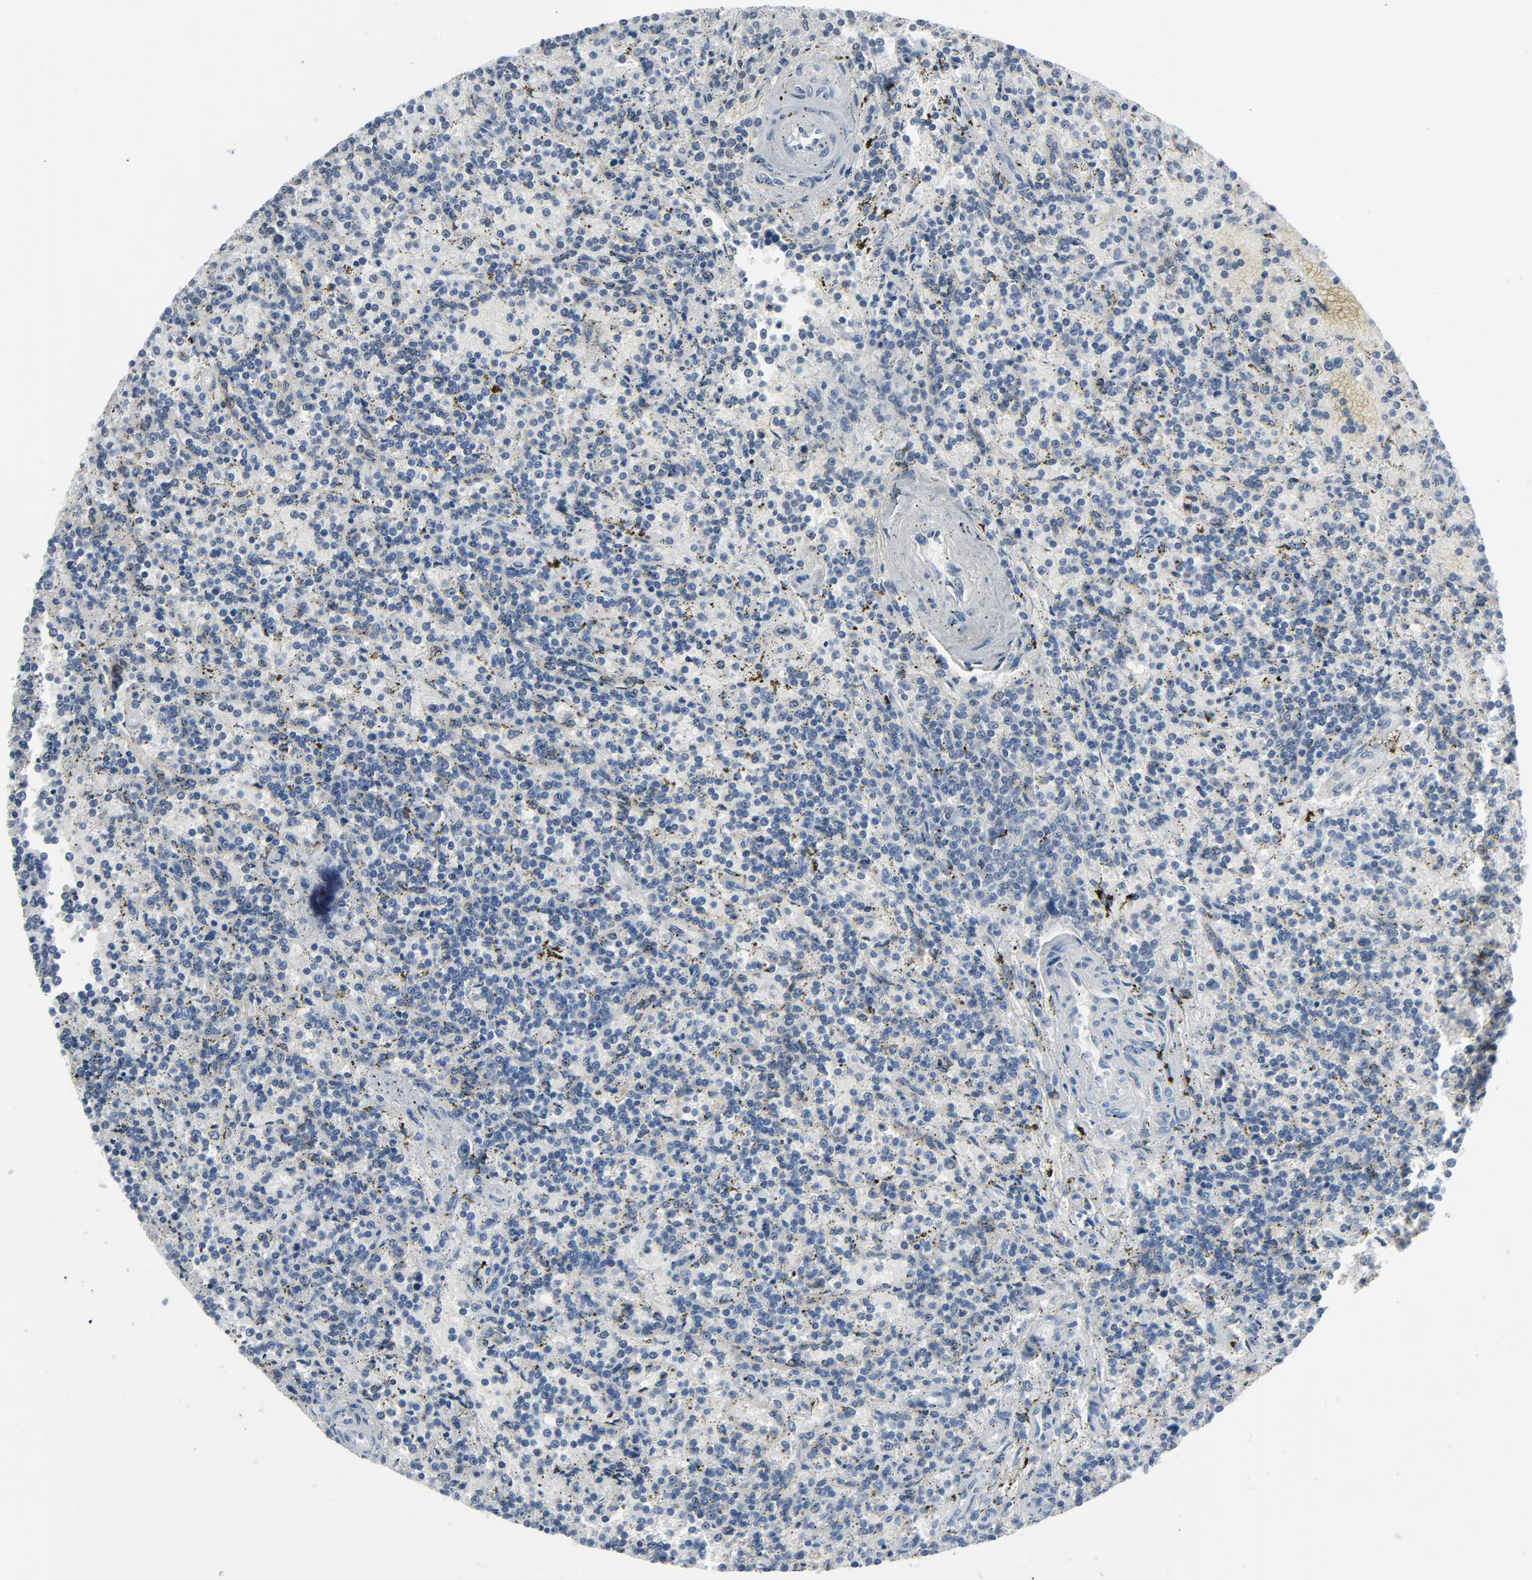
{"staining": {"intensity": "negative", "quantity": "none", "location": "none"}, "tissue": "lymphoma", "cell_type": "Tumor cells", "image_type": "cancer", "snomed": [{"axis": "morphology", "description": "Malignant lymphoma, non-Hodgkin's type, Low grade"}, {"axis": "topography", "description": "Spleen"}], "caption": "Lymphoma was stained to show a protein in brown. There is no significant staining in tumor cells.", "gene": "GPX2", "patient": {"sex": "male", "age": 73}}